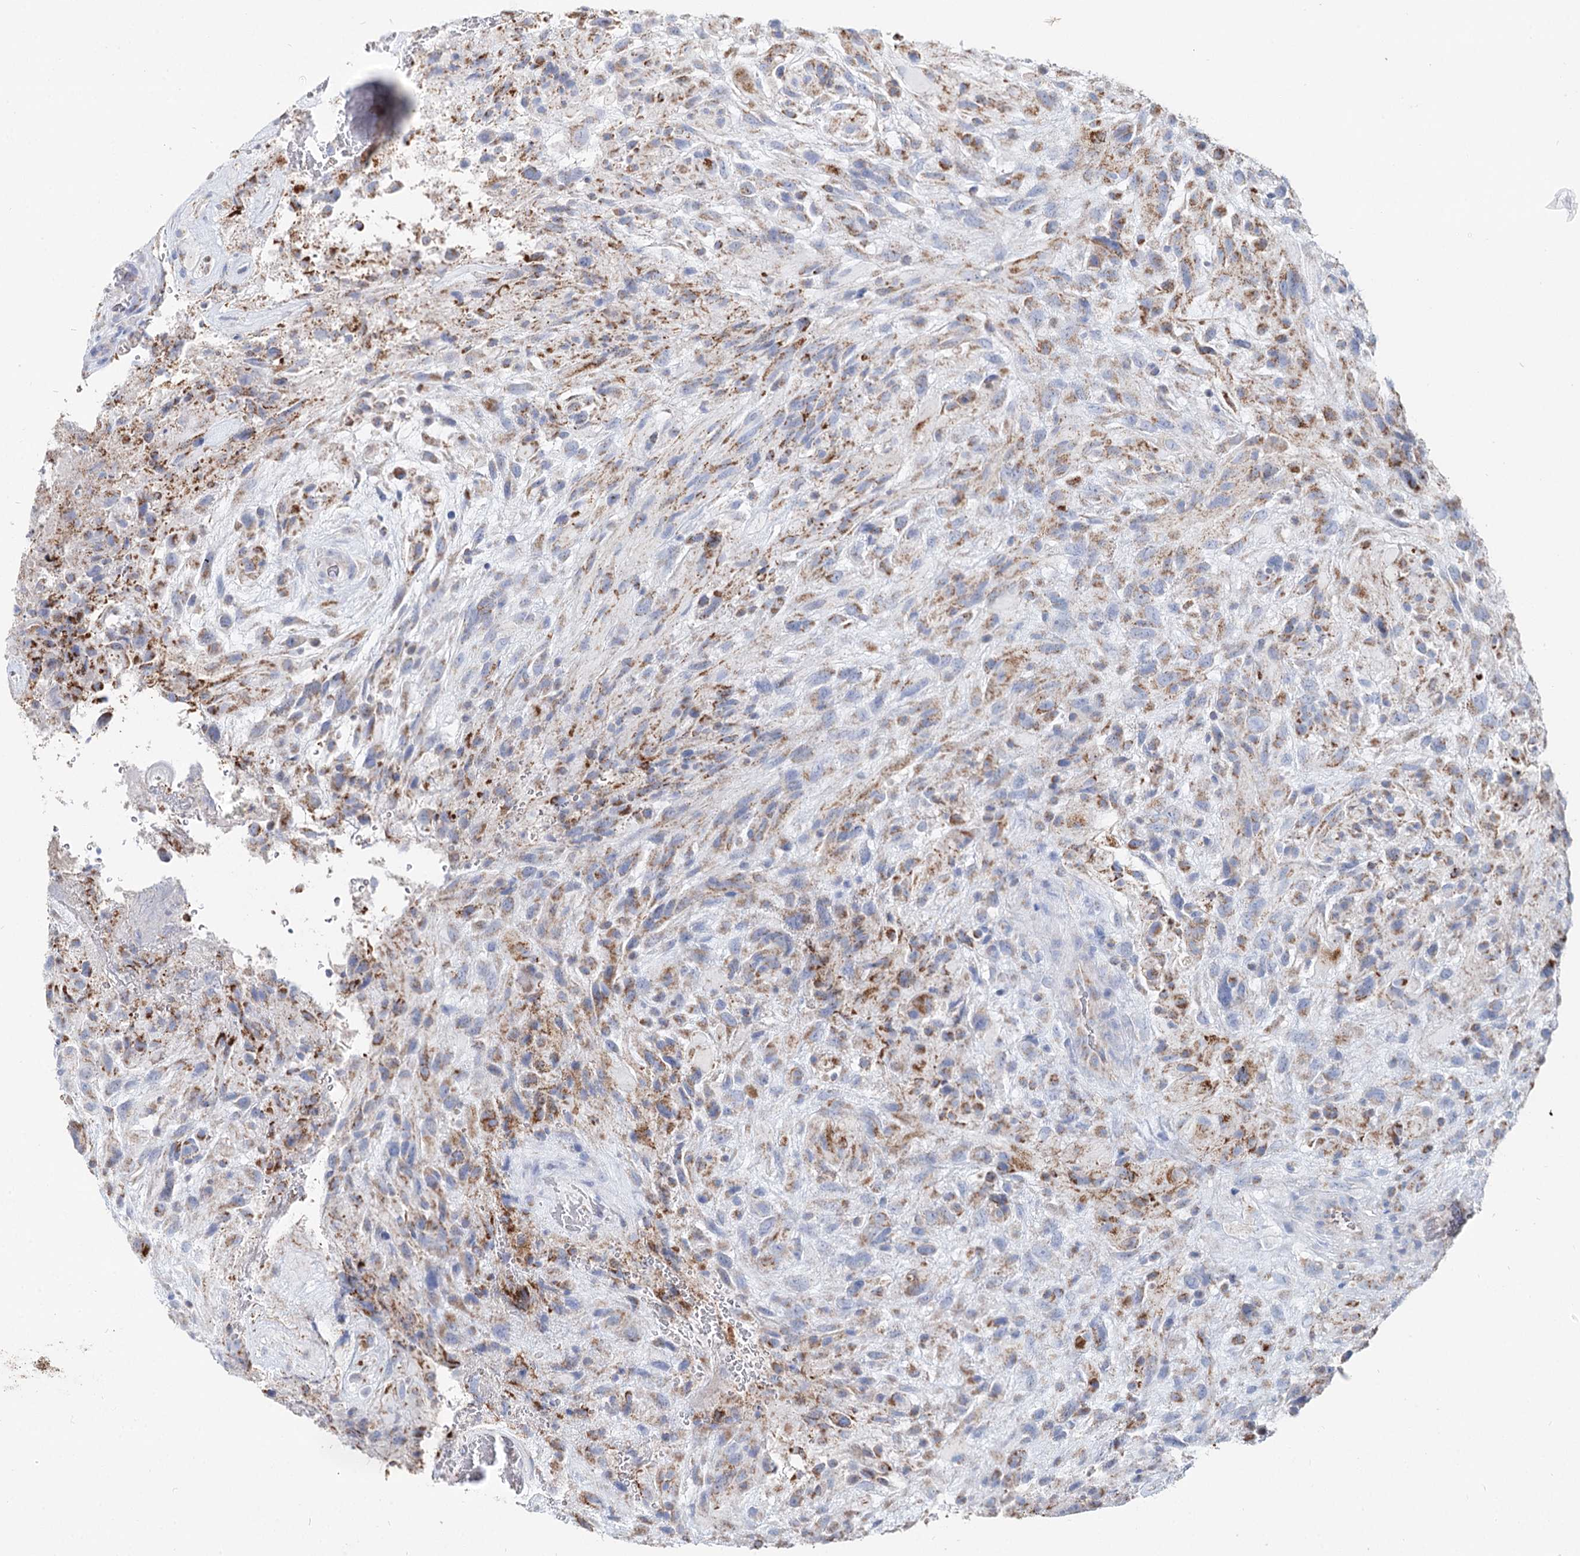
{"staining": {"intensity": "moderate", "quantity": "25%-75%", "location": "cytoplasmic/membranous"}, "tissue": "glioma", "cell_type": "Tumor cells", "image_type": "cancer", "snomed": [{"axis": "morphology", "description": "Glioma, malignant, High grade"}, {"axis": "topography", "description": "Brain"}], "caption": "Glioma stained with DAB (3,3'-diaminobenzidine) immunohistochemistry (IHC) demonstrates medium levels of moderate cytoplasmic/membranous expression in about 25%-75% of tumor cells.", "gene": "MCCC2", "patient": {"sex": "male", "age": 61}}